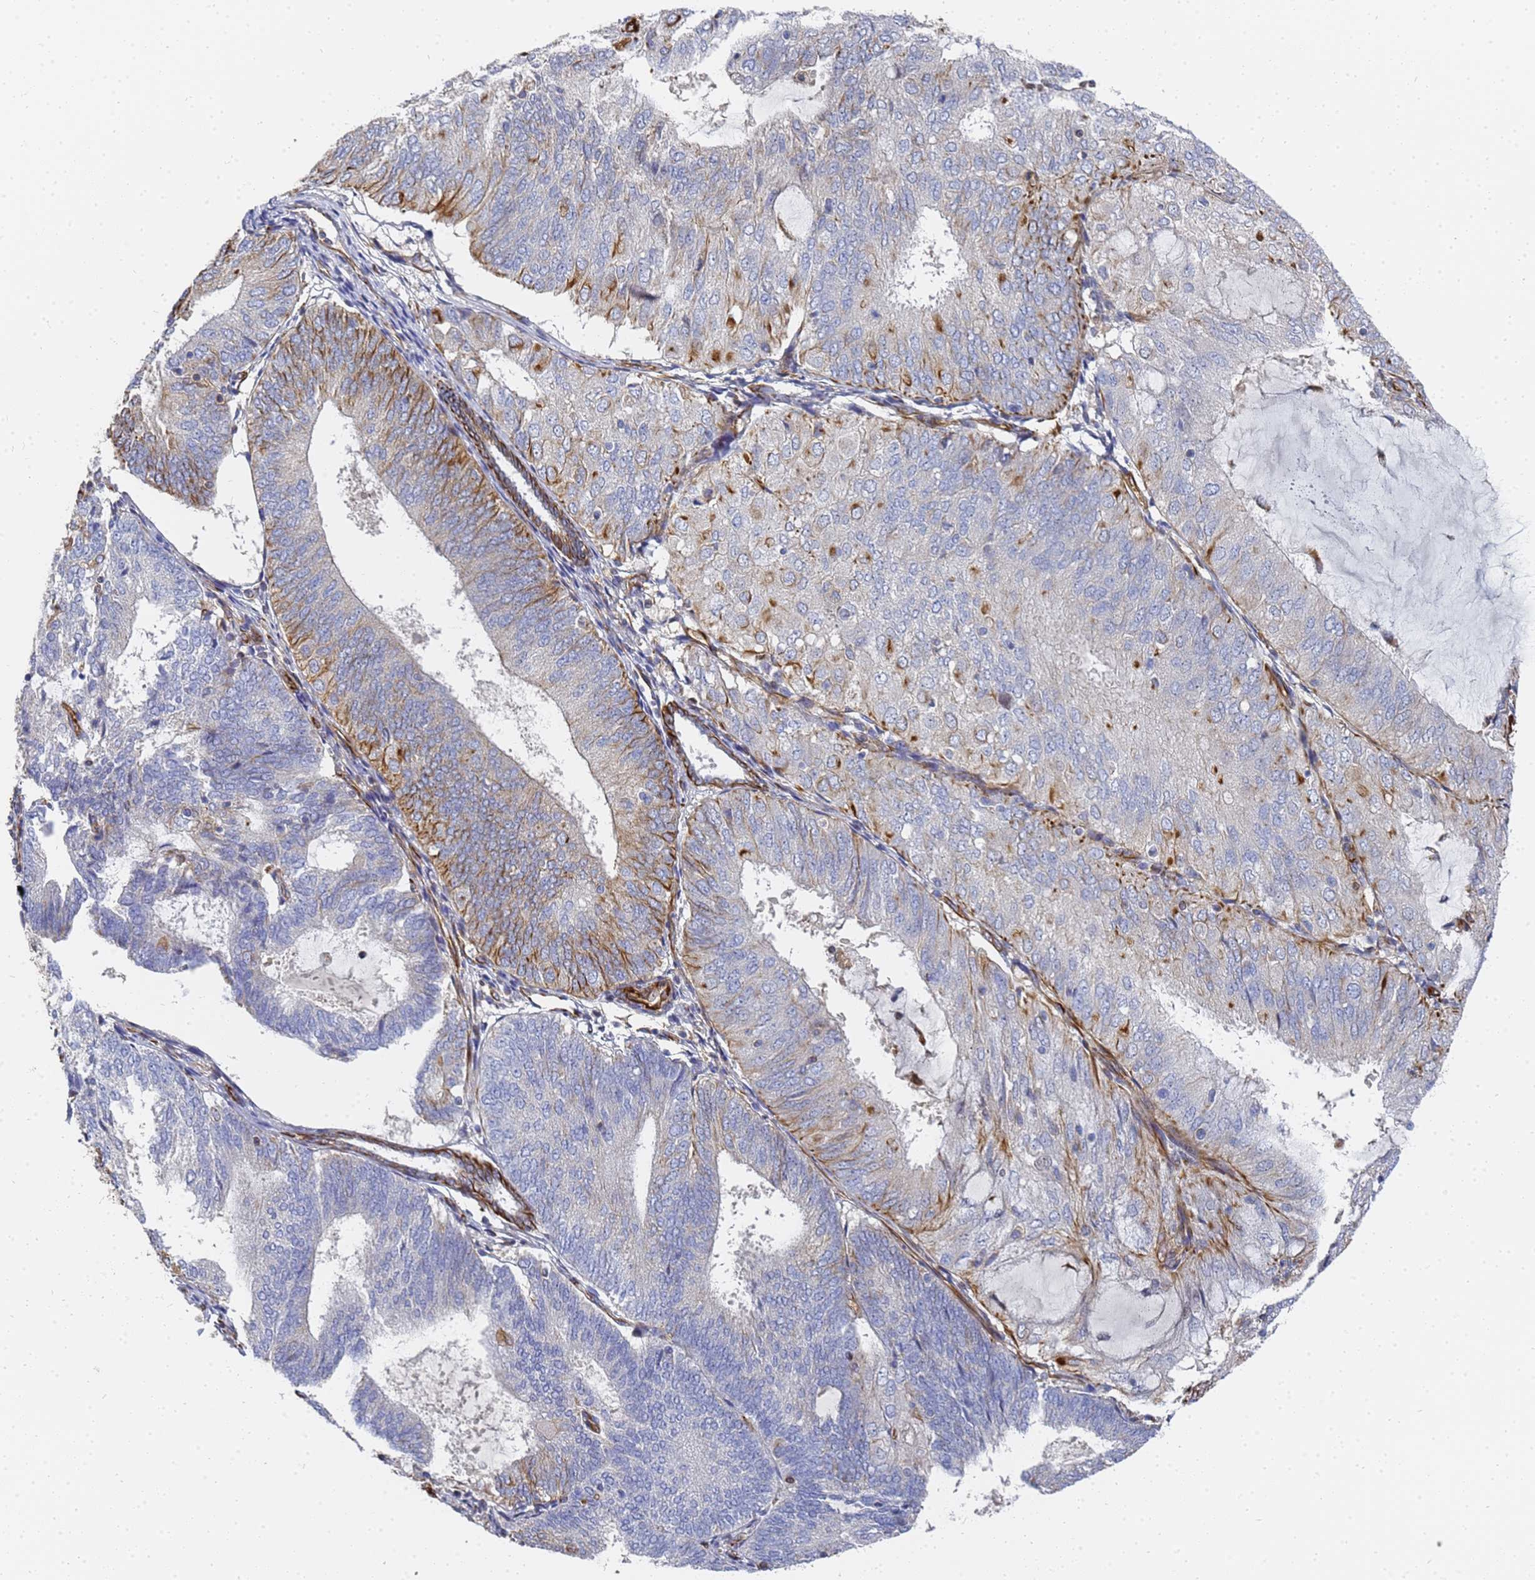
{"staining": {"intensity": "moderate", "quantity": "<25%", "location": "cytoplasmic/membranous"}, "tissue": "endometrial cancer", "cell_type": "Tumor cells", "image_type": "cancer", "snomed": [{"axis": "morphology", "description": "Adenocarcinoma, NOS"}, {"axis": "topography", "description": "Endometrium"}], "caption": "A low amount of moderate cytoplasmic/membranous staining is appreciated in approximately <25% of tumor cells in endometrial cancer (adenocarcinoma) tissue.", "gene": "SYT13", "patient": {"sex": "female", "age": 81}}